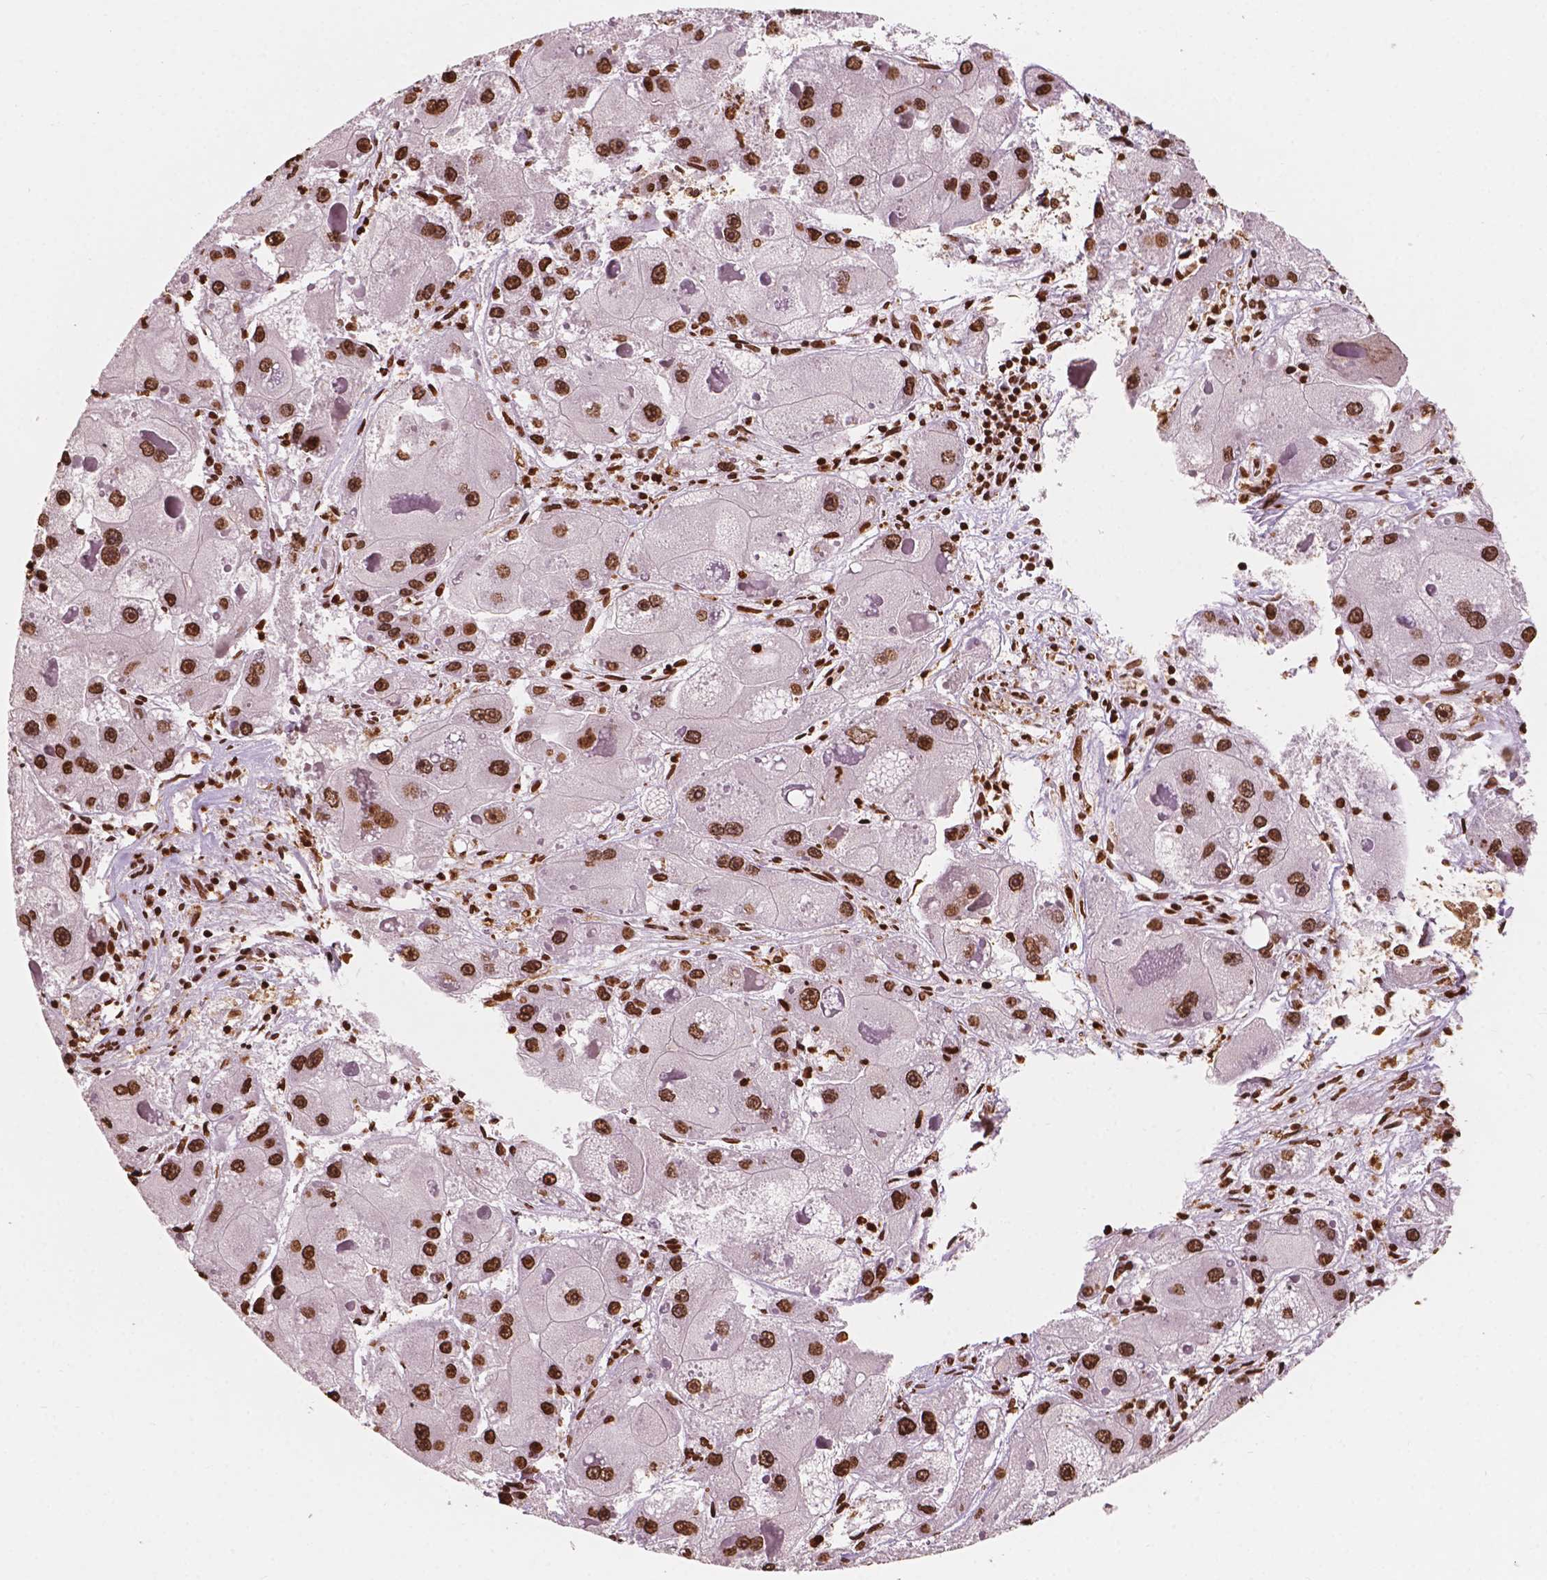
{"staining": {"intensity": "strong", "quantity": ">75%", "location": "nuclear"}, "tissue": "liver cancer", "cell_type": "Tumor cells", "image_type": "cancer", "snomed": [{"axis": "morphology", "description": "Carcinoma, Hepatocellular, NOS"}, {"axis": "topography", "description": "Liver"}], "caption": "DAB immunohistochemical staining of human hepatocellular carcinoma (liver) reveals strong nuclear protein positivity in approximately >75% of tumor cells.", "gene": "H3C7", "patient": {"sex": "female", "age": 73}}